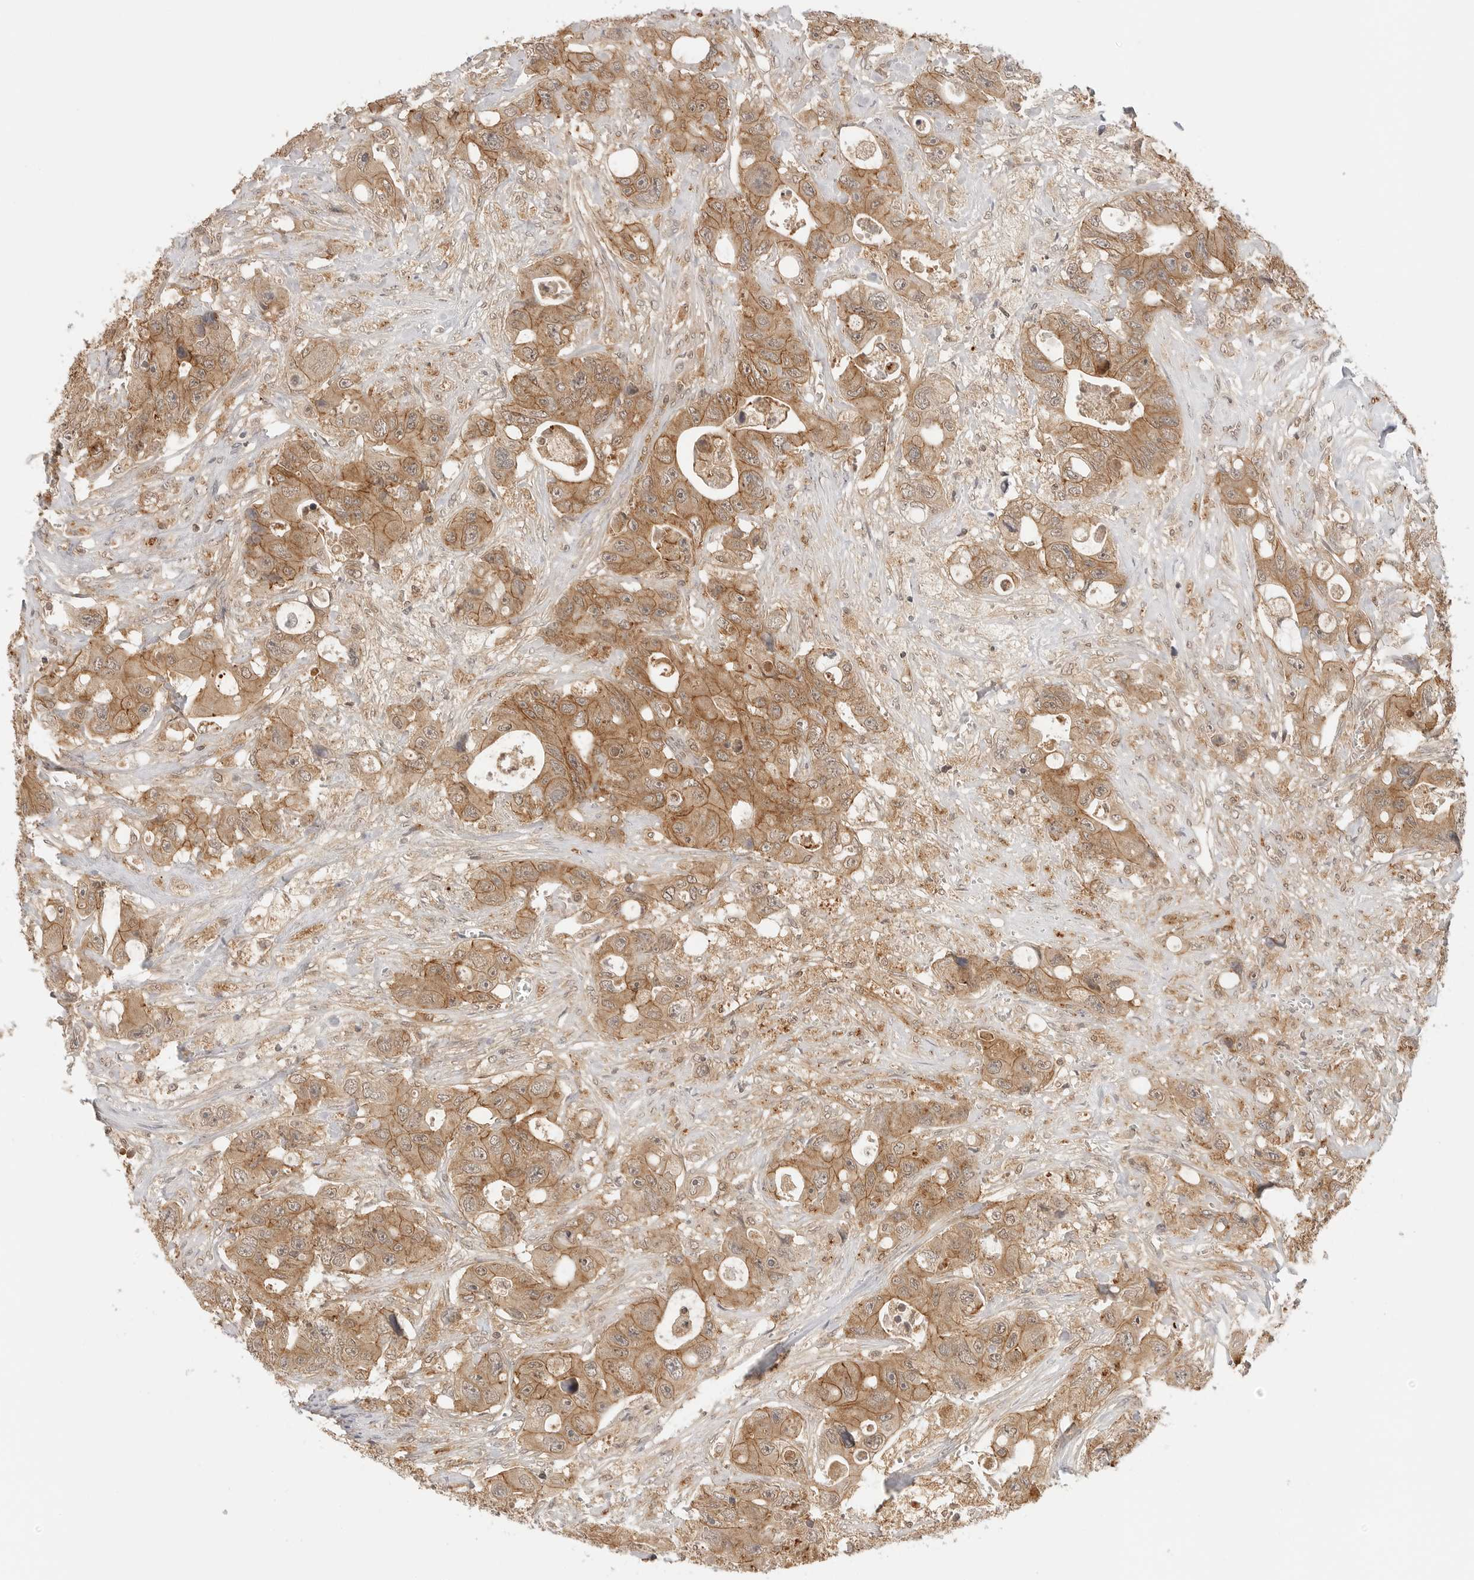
{"staining": {"intensity": "moderate", "quantity": ">75%", "location": "cytoplasmic/membranous"}, "tissue": "colorectal cancer", "cell_type": "Tumor cells", "image_type": "cancer", "snomed": [{"axis": "morphology", "description": "Adenocarcinoma, NOS"}, {"axis": "topography", "description": "Colon"}], "caption": "A brown stain highlights moderate cytoplasmic/membranous staining of a protein in colorectal cancer (adenocarcinoma) tumor cells.", "gene": "EPHA1", "patient": {"sex": "female", "age": 46}}